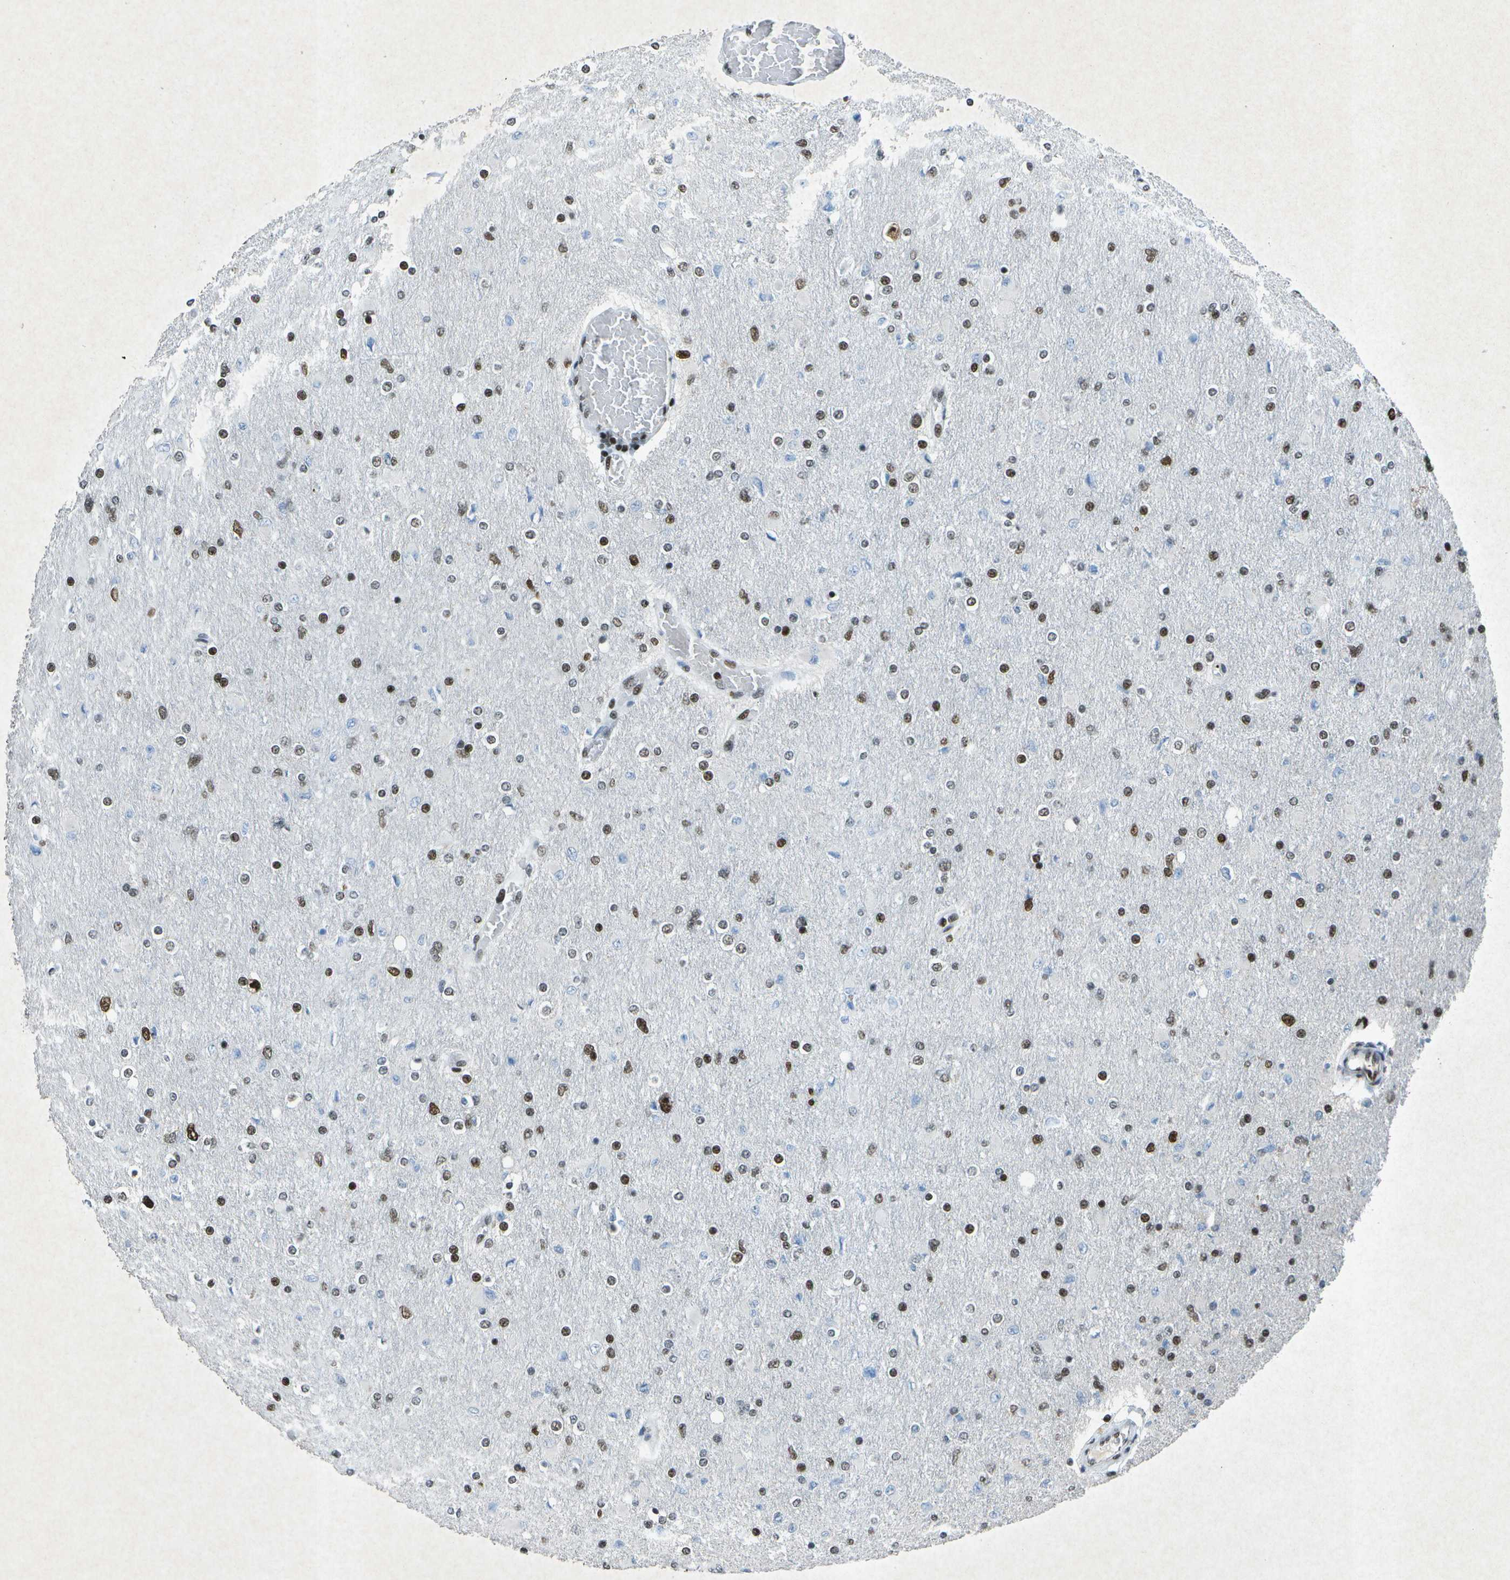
{"staining": {"intensity": "moderate", "quantity": ">75%", "location": "nuclear"}, "tissue": "glioma", "cell_type": "Tumor cells", "image_type": "cancer", "snomed": [{"axis": "morphology", "description": "Glioma, malignant, High grade"}, {"axis": "topography", "description": "Cerebral cortex"}], "caption": "Protein staining of glioma tissue exhibits moderate nuclear staining in approximately >75% of tumor cells.", "gene": "MTA2", "patient": {"sex": "female", "age": 36}}